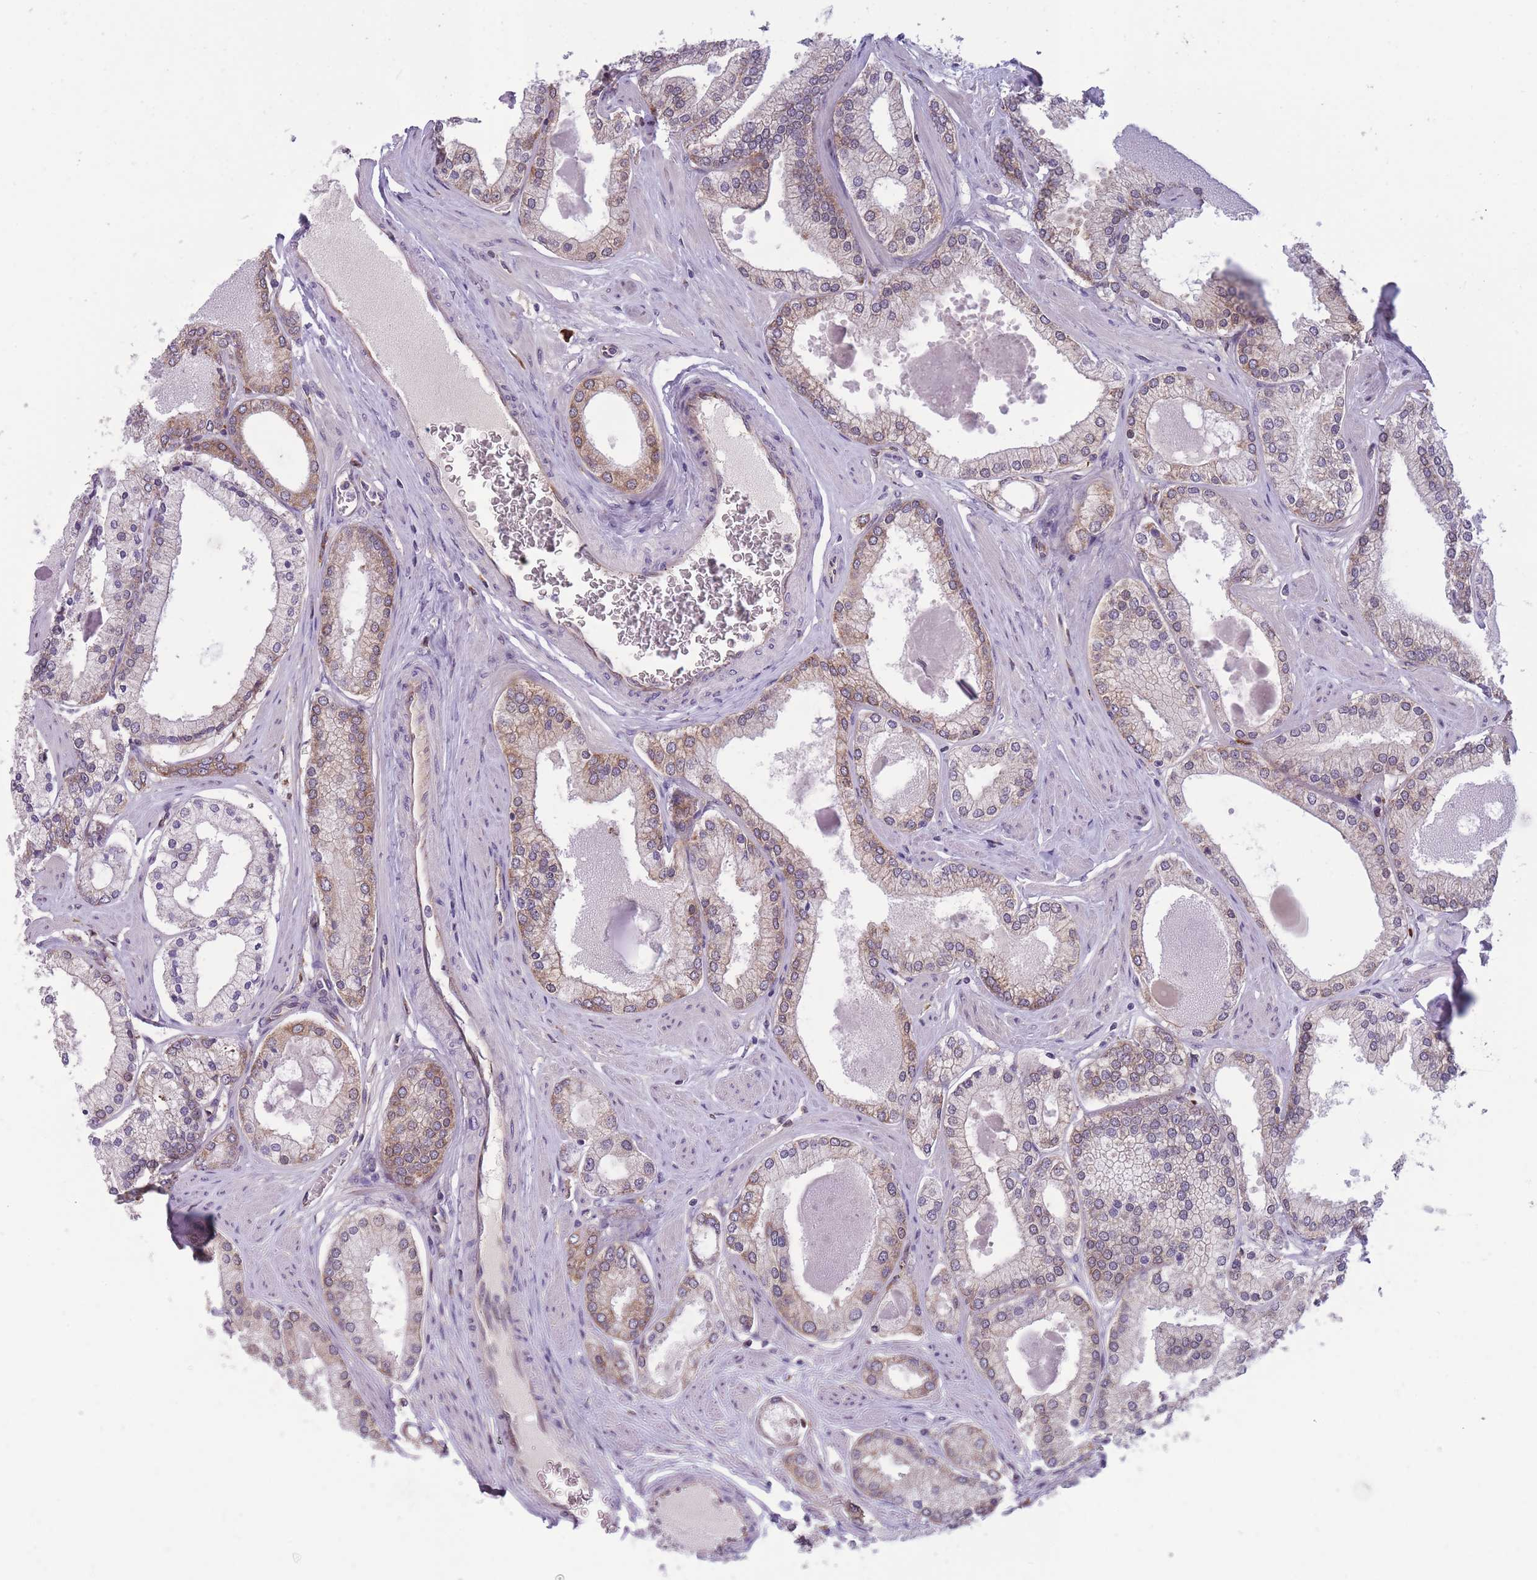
{"staining": {"intensity": "weak", "quantity": "25%-75%", "location": "cytoplasmic/membranous"}, "tissue": "prostate cancer", "cell_type": "Tumor cells", "image_type": "cancer", "snomed": [{"axis": "morphology", "description": "Adenocarcinoma, Low grade"}, {"axis": "topography", "description": "Prostate"}], "caption": "A brown stain shows weak cytoplasmic/membranous positivity of a protein in human prostate cancer tumor cells.", "gene": "TMEM121", "patient": {"sex": "male", "age": 42}}